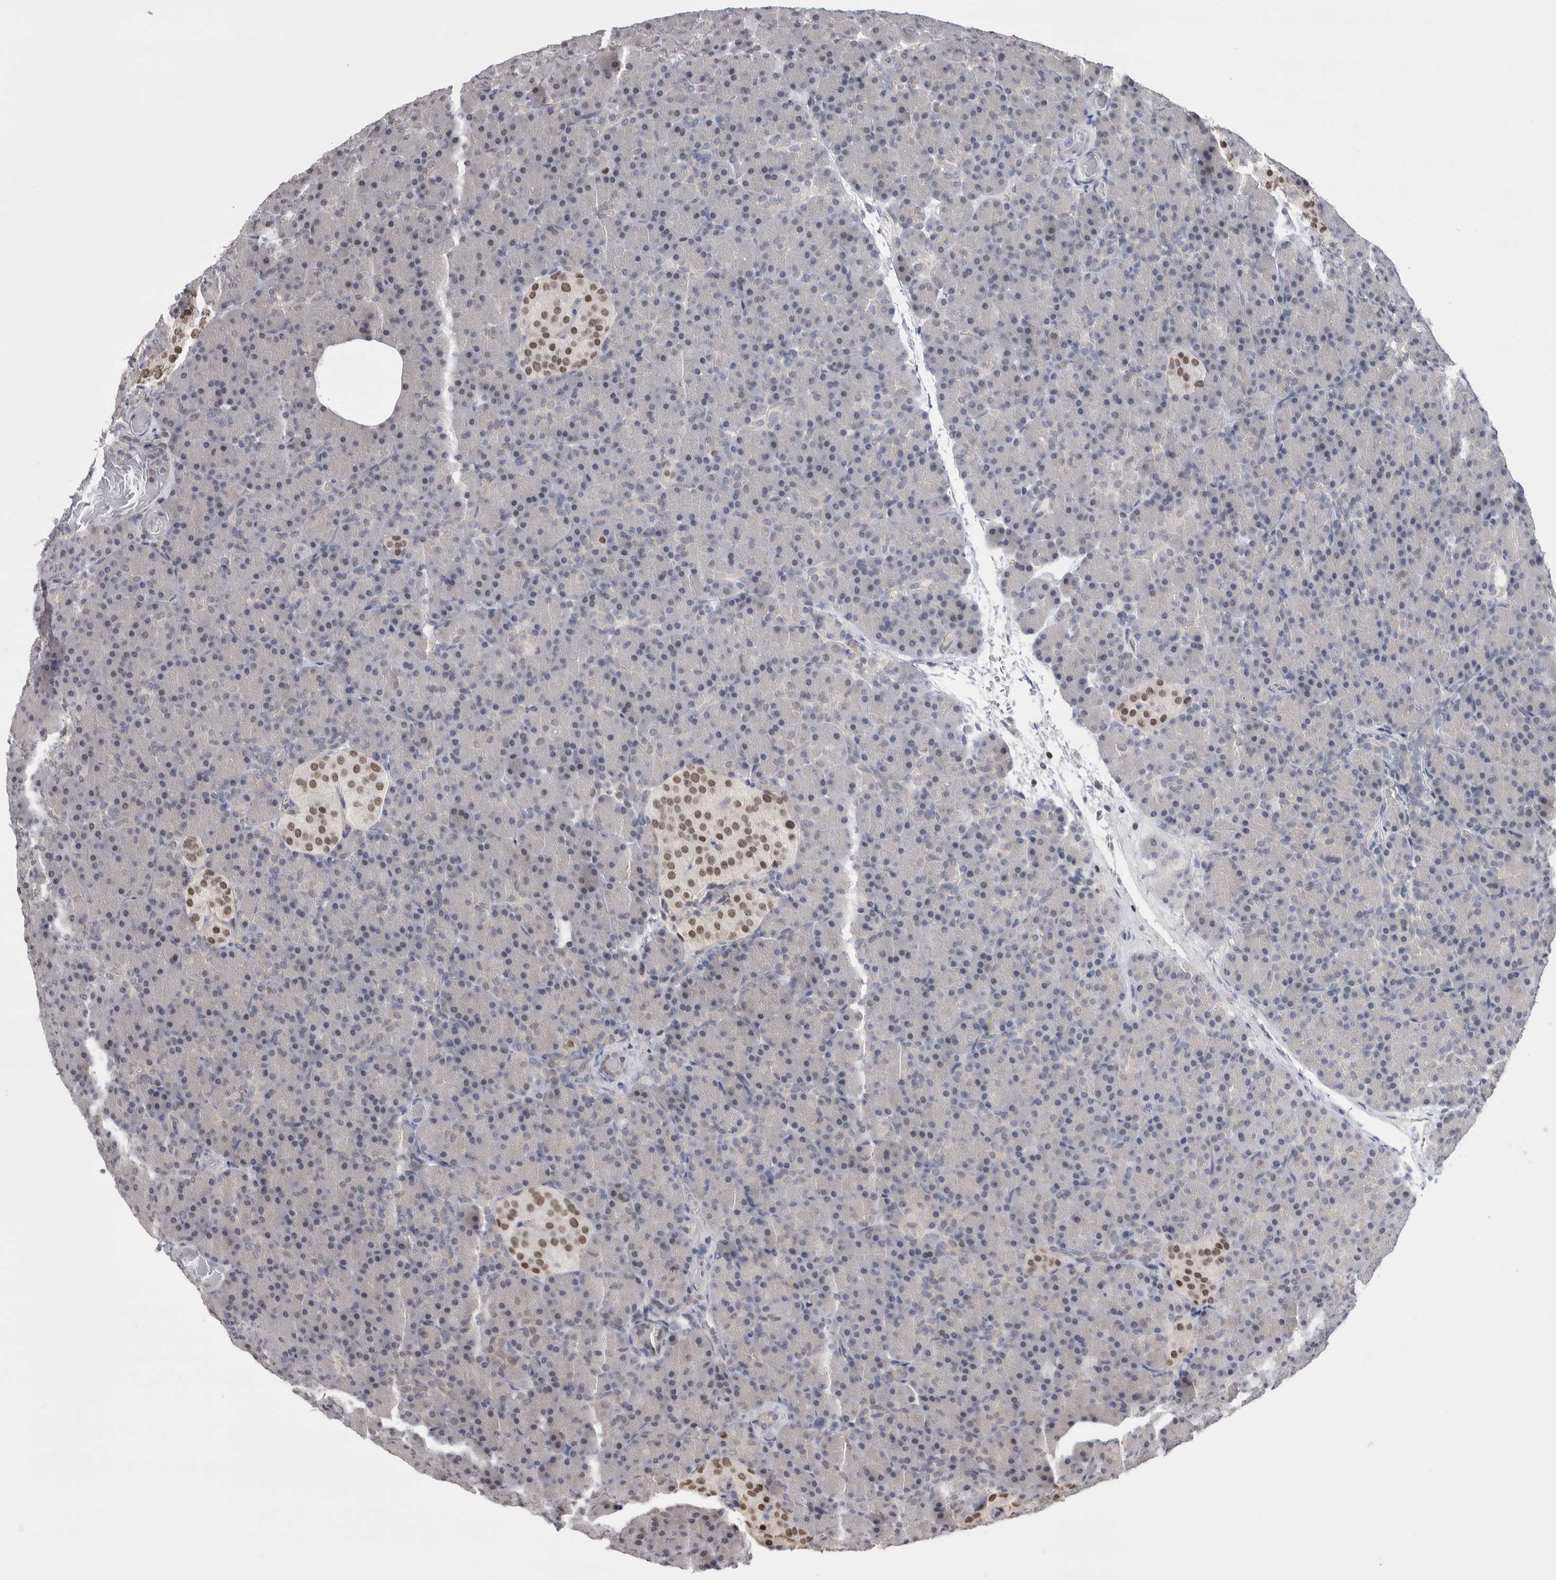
{"staining": {"intensity": "weak", "quantity": "<25%", "location": "nuclear"}, "tissue": "pancreas", "cell_type": "Exocrine glandular cells", "image_type": "normal", "snomed": [{"axis": "morphology", "description": "Normal tissue, NOS"}, {"axis": "topography", "description": "Pancreas"}], "caption": "Image shows no significant protein expression in exocrine glandular cells of benign pancreas.", "gene": "ZBTB49", "patient": {"sex": "female", "age": 43}}